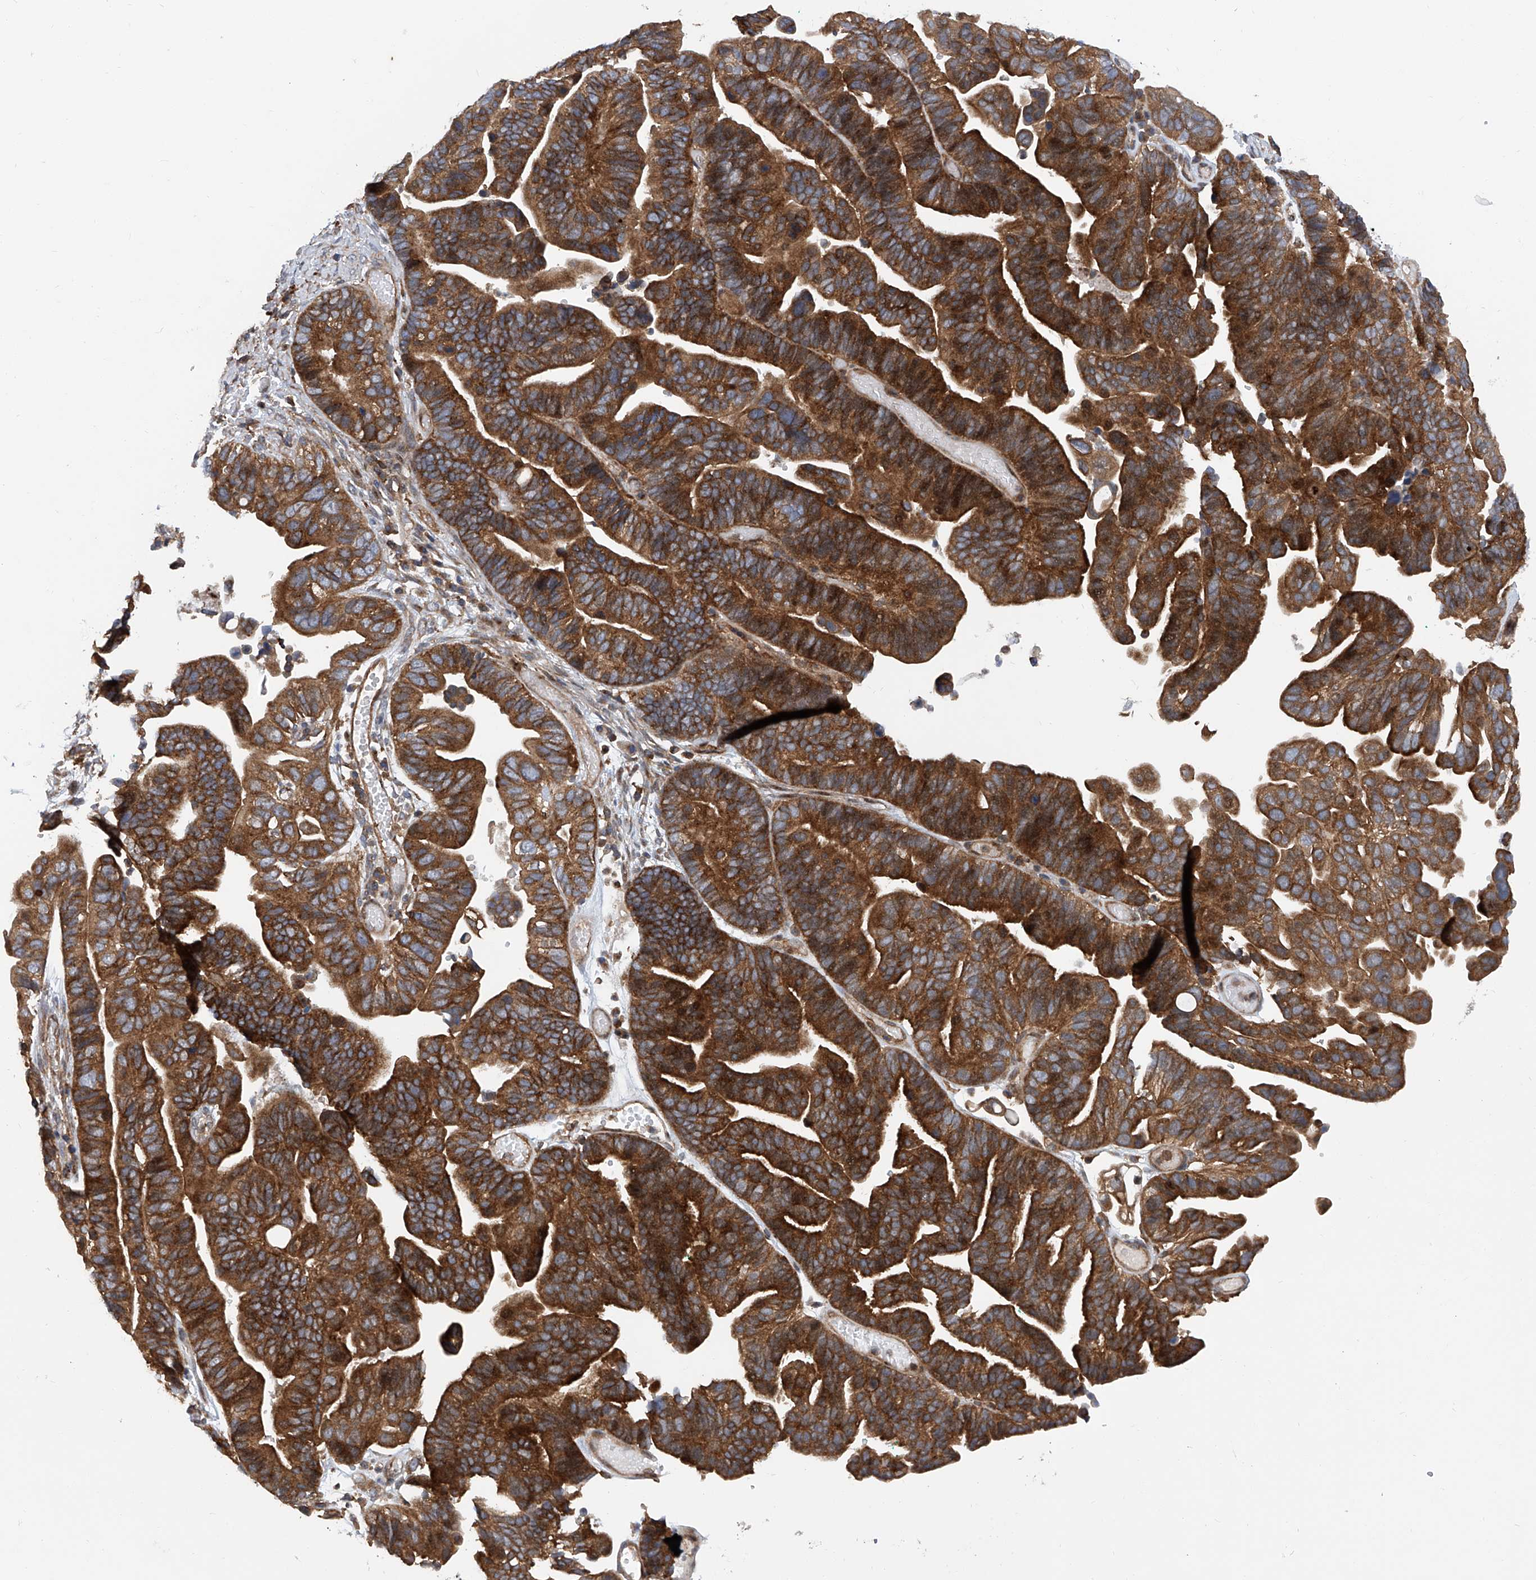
{"staining": {"intensity": "strong", "quantity": ">75%", "location": "cytoplasmic/membranous"}, "tissue": "ovarian cancer", "cell_type": "Tumor cells", "image_type": "cancer", "snomed": [{"axis": "morphology", "description": "Cystadenocarcinoma, serous, NOS"}, {"axis": "topography", "description": "Ovary"}], "caption": "The histopathology image exhibits staining of ovarian cancer (serous cystadenocarcinoma), revealing strong cytoplasmic/membranous protein positivity (brown color) within tumor cells.", "gene": "SMAP1", "patient": {"sex": "female", "age": 56}}